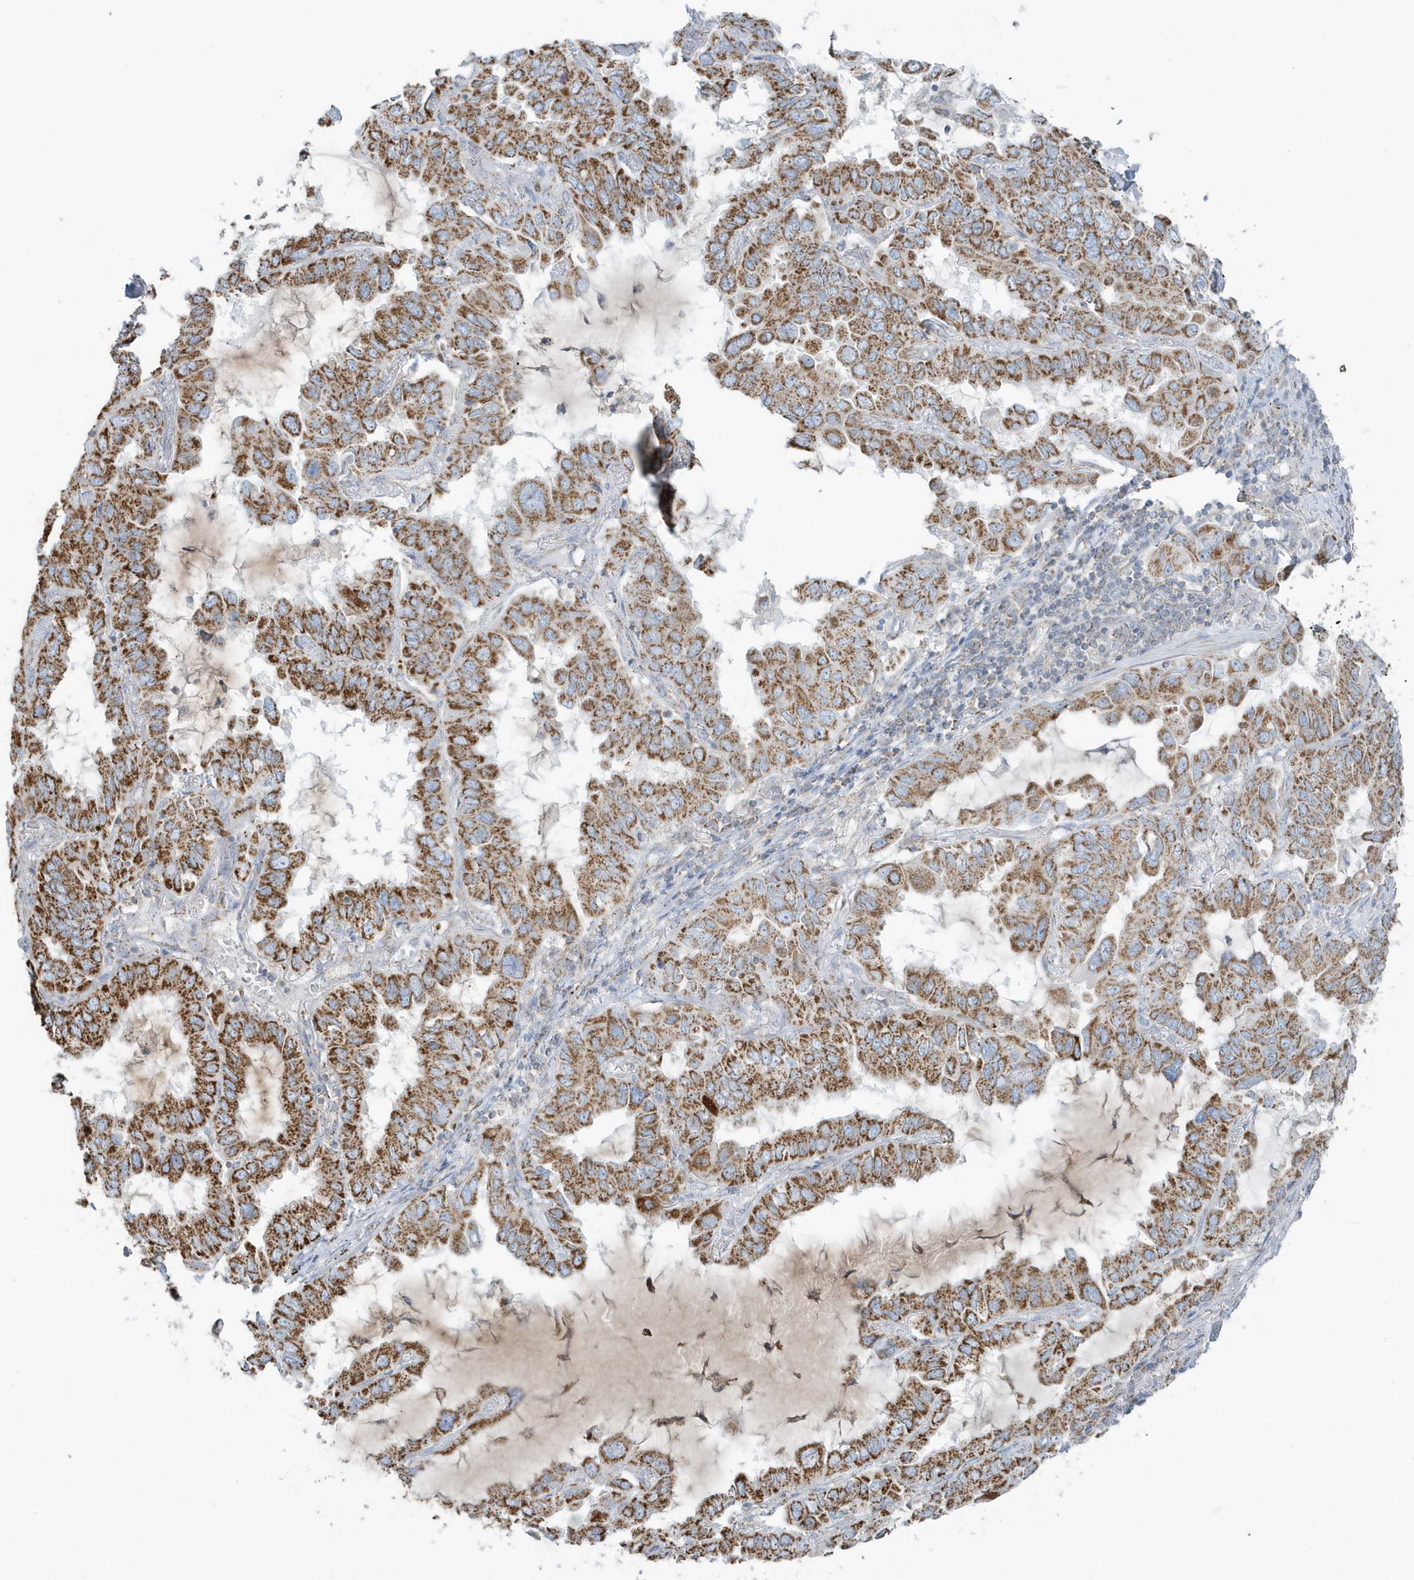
{"staining": {"intensity": "strong", "quantity": ">75%", "location": "cytoplasmic/membranous"}, "tissue": "lung cancer", "cell_type": "Tumor cells", "image_type": "cancer", "snomed": [{"axis": "morphology", "description": "Adenocarcinoma, NOS"}, {"axis": "topography", "description": "Lung"}], "caption": "The image displays immunohistochemical staining of lung cancer (adenocarcinoma). There is strong cytoplasmic/membranous staining is appreciated in about >75% of tumor cells.", "gene": "RAB11FIP3", "patient": {"sex": "male", "age": 64}}